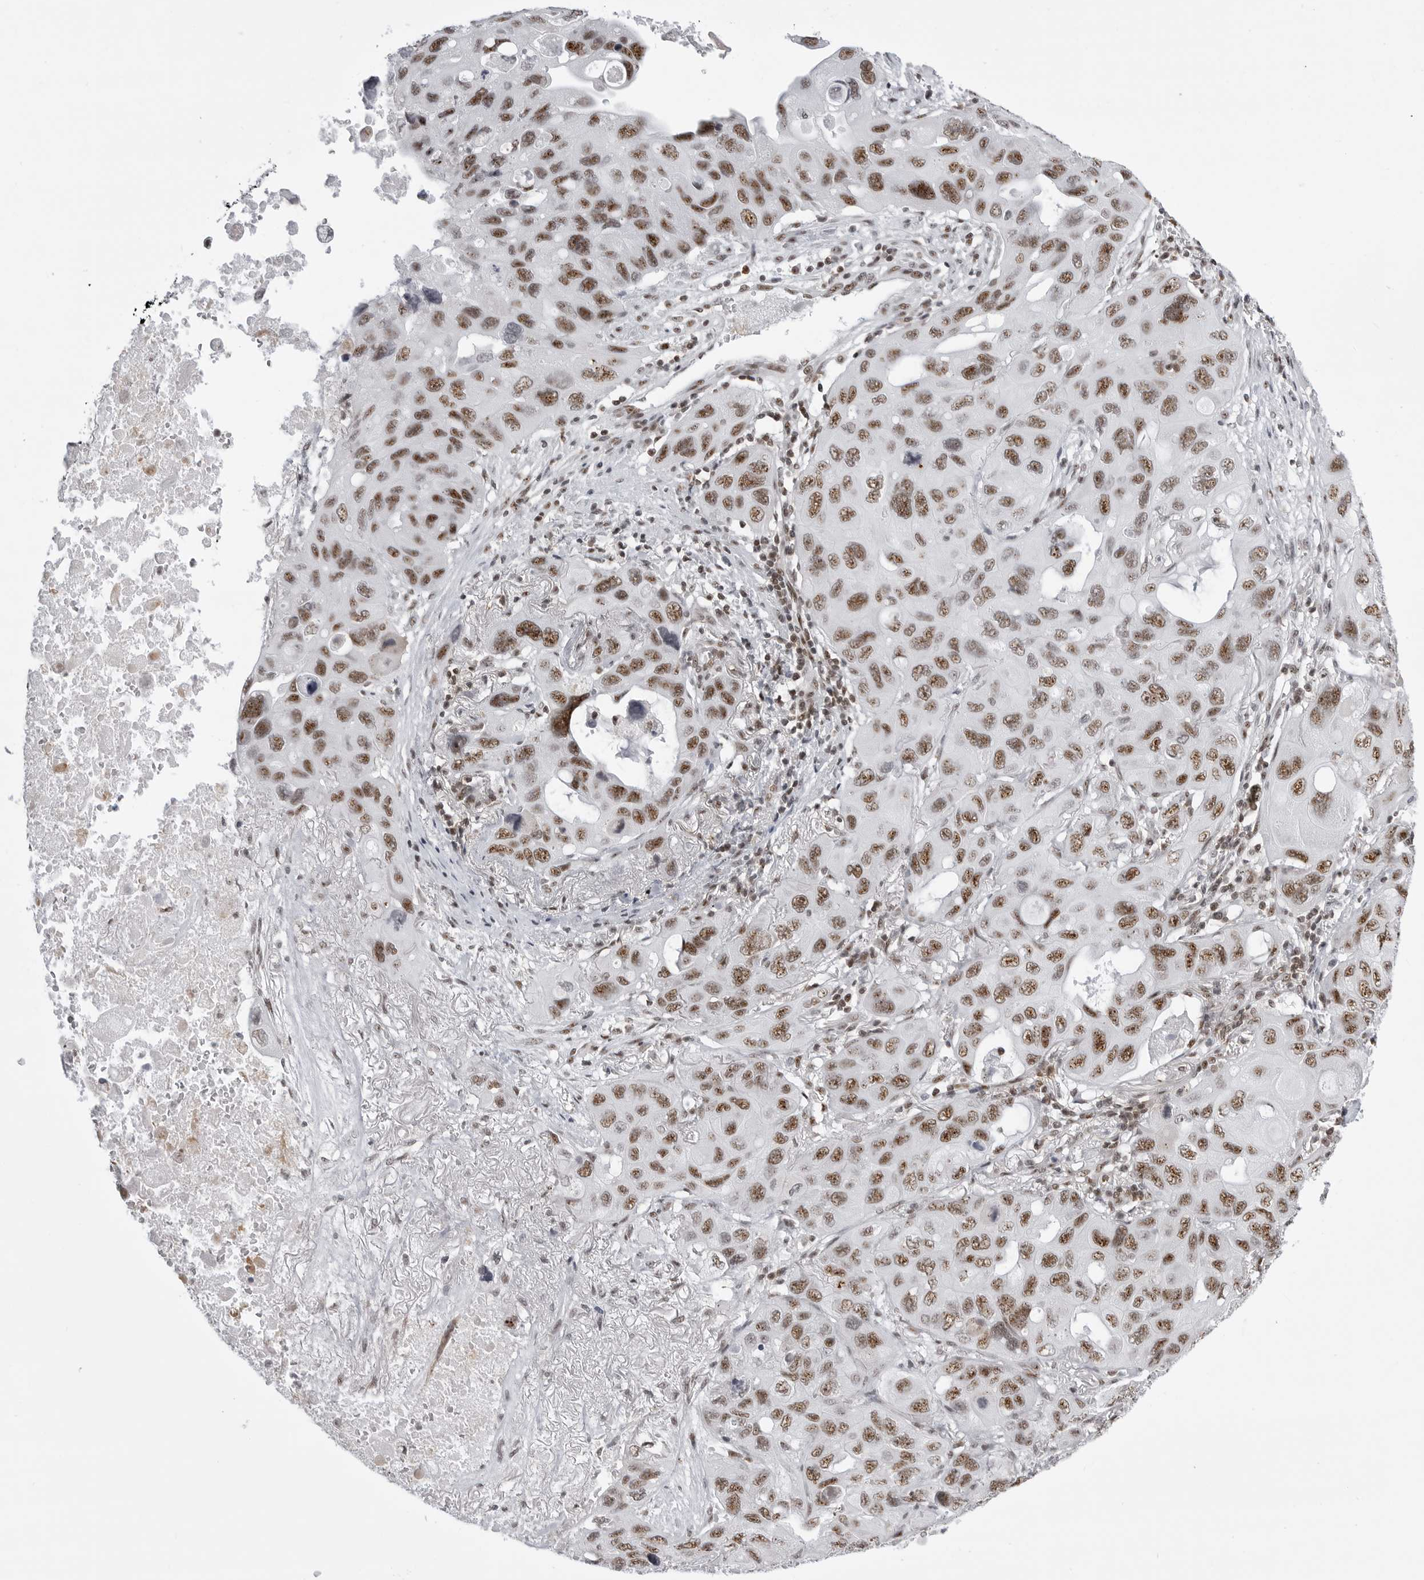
{"staining": {"intensity": "moderate", "quantity": ">75%", "location": "nuclear"}, "tissue": "lung cancer", "cell_type": "Tumor cells", "image_type": "cancer", "snomed": [{"axis": "morphology", "description": "Squamous cell carcinoma, NOS"}, {"axis": "topography", "description": "Lung"}], "caption": "A brown stain shows moderate nuclear staining of a protein in squamous cell carcinoma (lung) tumor cells.", "gene": "WRAP53", "patient": {"sex": "female", "age": 73}}